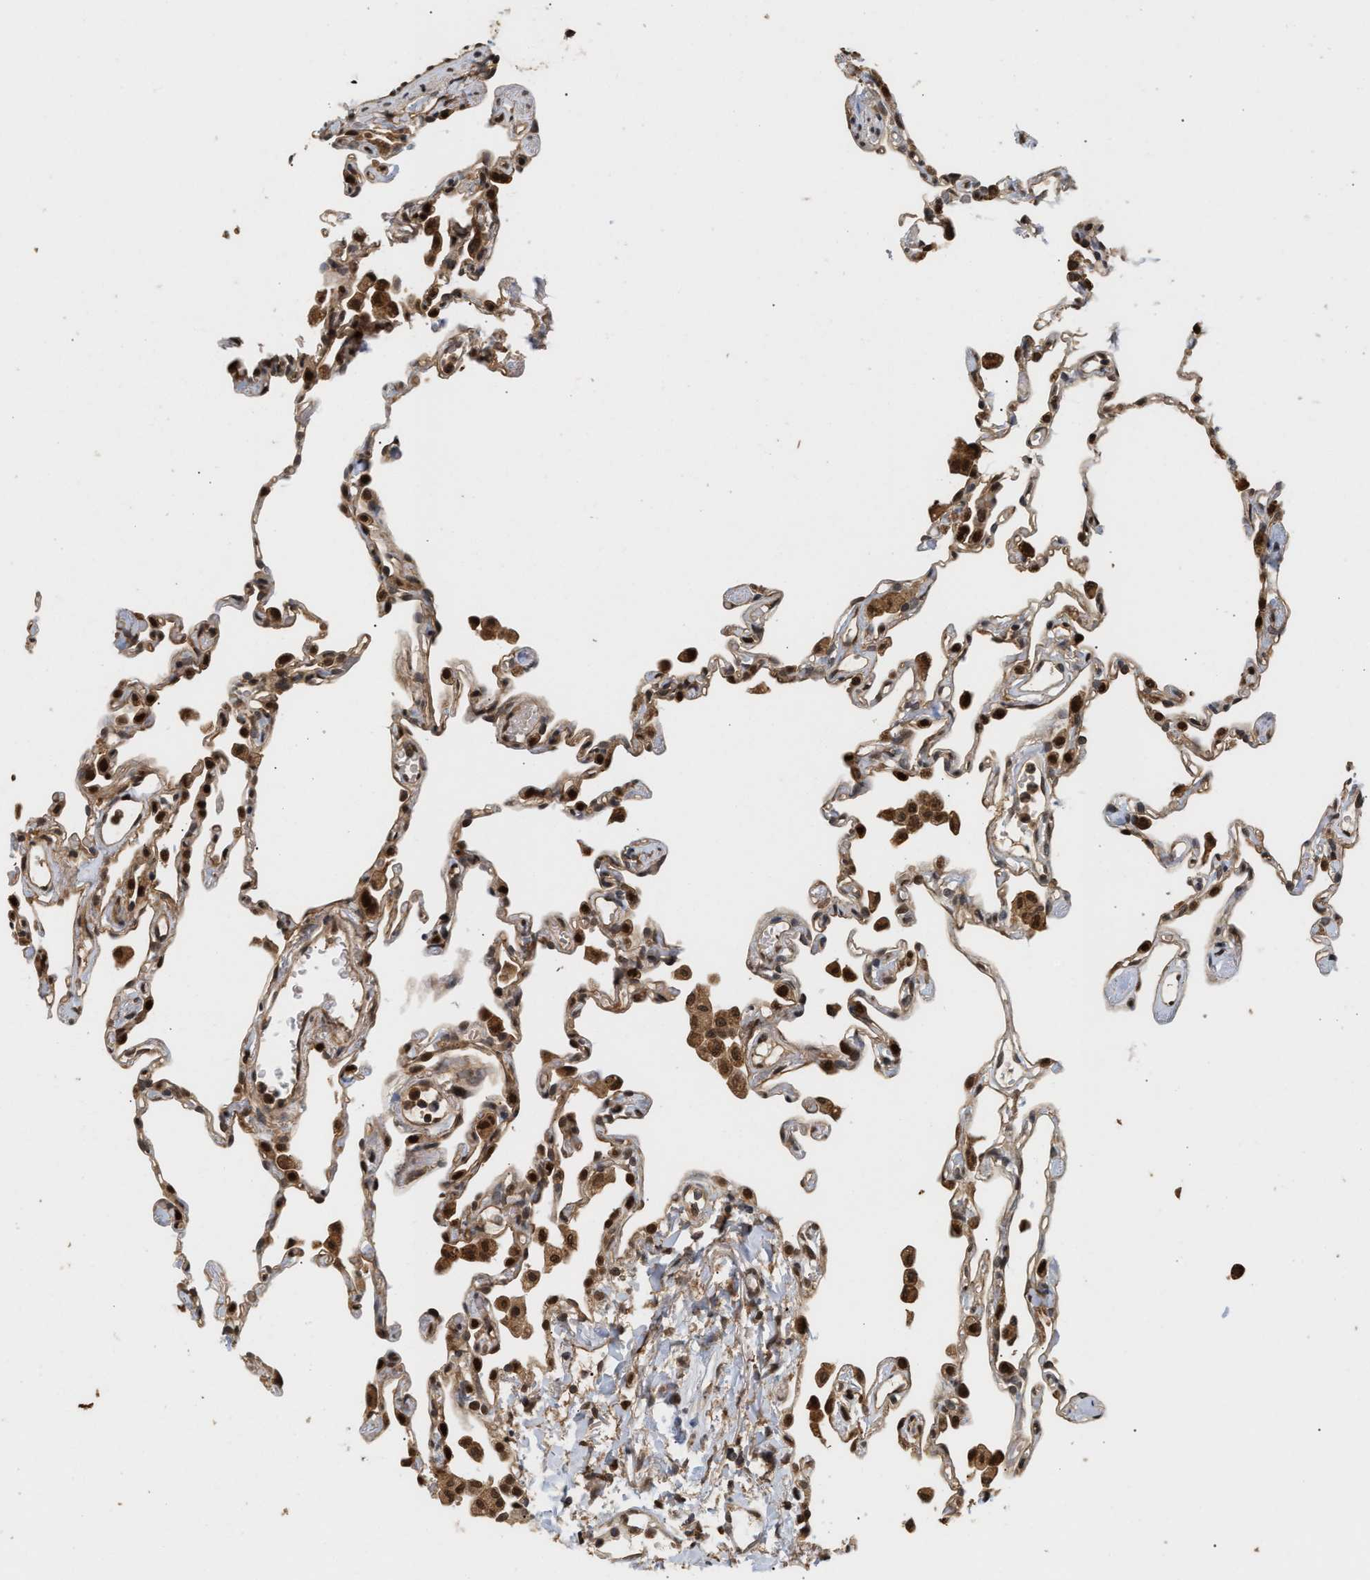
{"staining": {"intensity": "strong", "quantity": "<25%", "location": "cytoplasmic/membranous,nuclear"}, "tissue": "lung", "cell_type": "Alveolar cells", "image_type": "normal", "snomed": [{"axis": "morphology", "description": "Normal tissue, NOS"}, {"axis": "topography", "description": "Lung"}], "caption": "Immunohistochemistry photomicrograph of unremarkable lung: human lung stained using immunohistochemistry exhibits medium levels of strong protein expression localized specifically in the cytoplasmic/membranous,nuclear of alveolar cells, appearing as a cytoplasmic/membranous,nuclear brown color.", "gene": "ABHD5", "patient": {"sex": "female", "age": 49}}